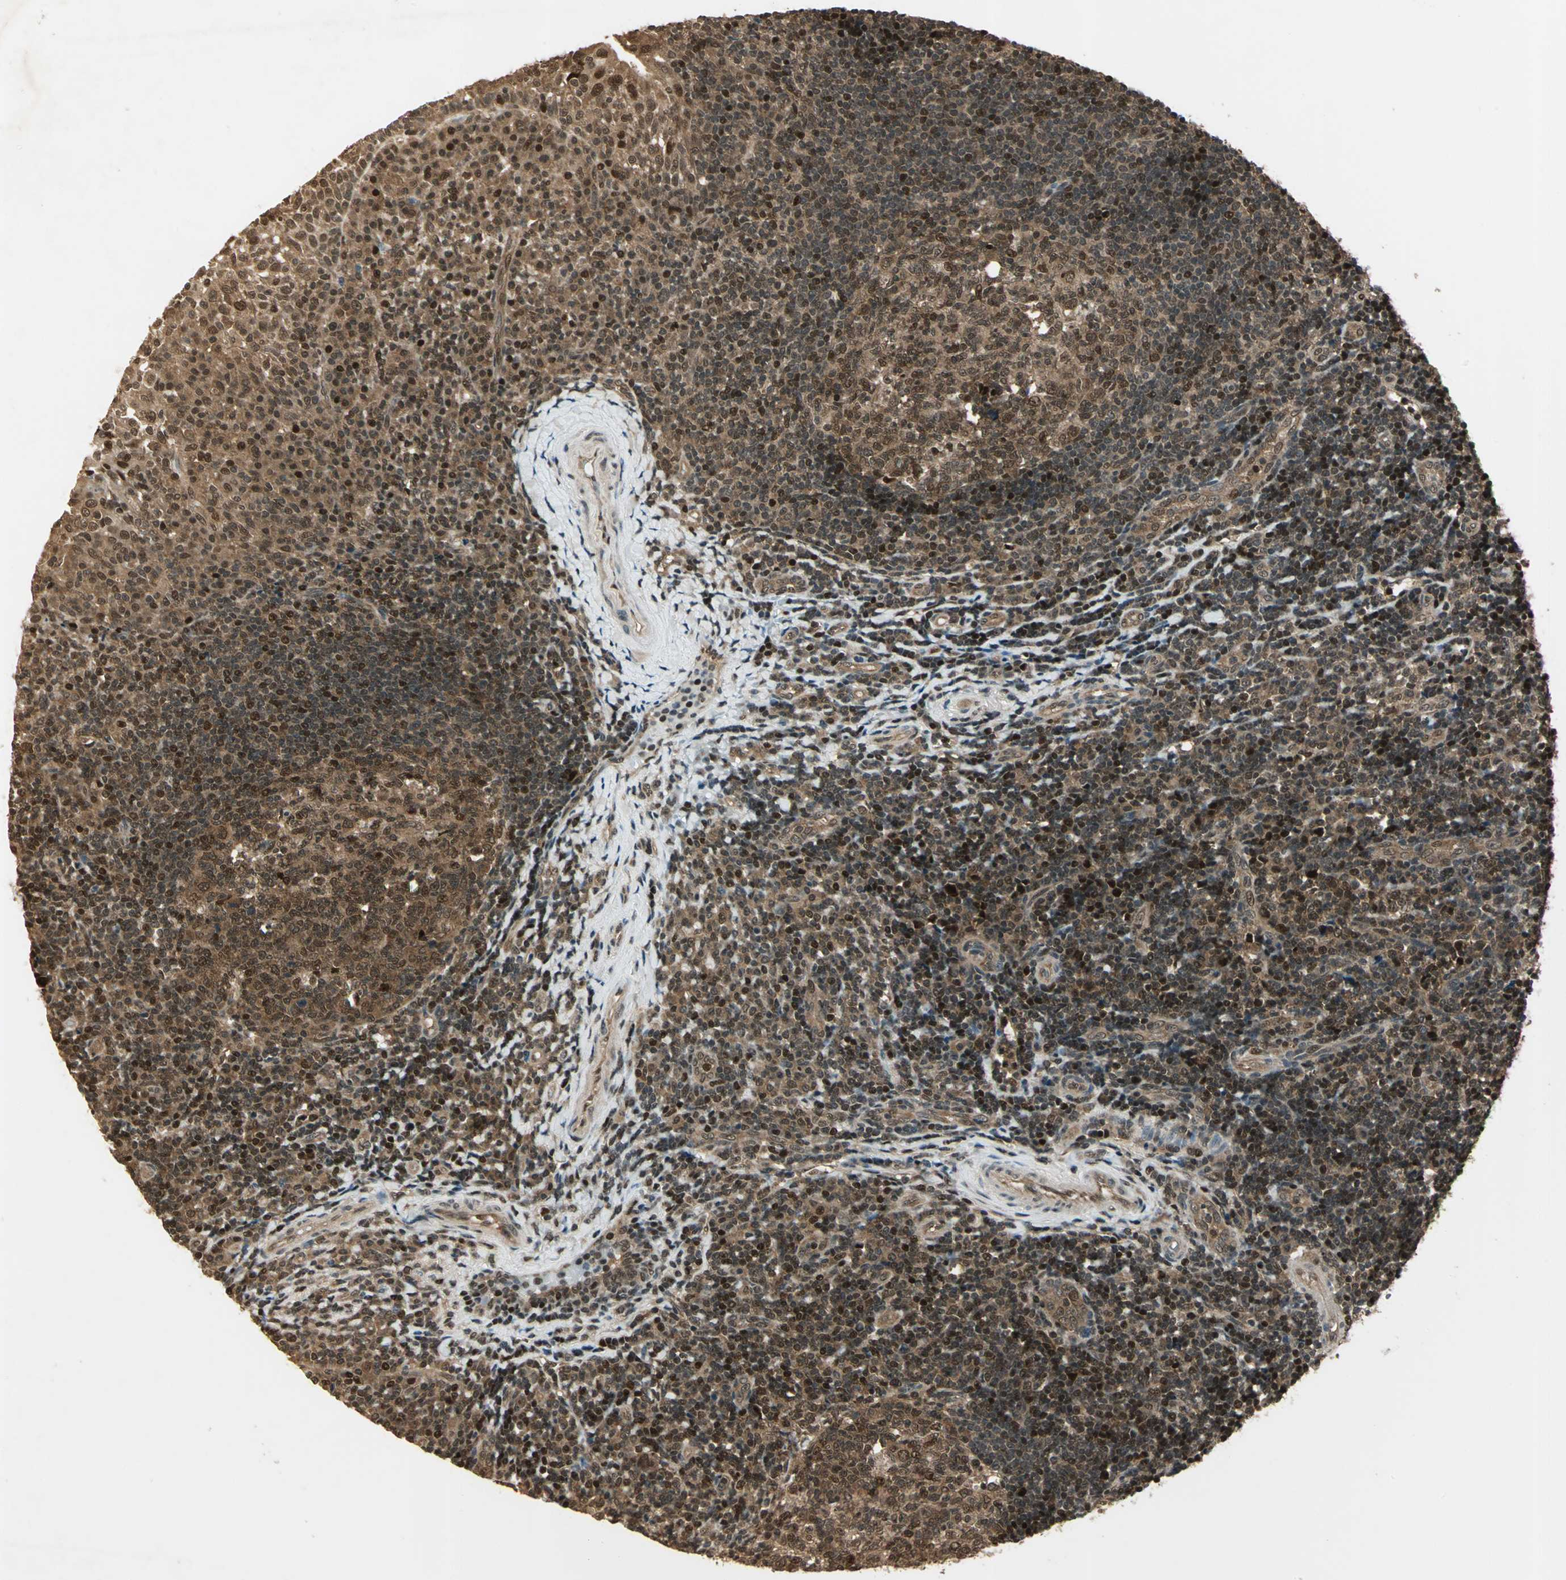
{"staining": {"intensity": "moderate", "quantity": ">75%", "location": "cytoplasmic/membranous,nuclear"}, "tissue": "tonsil", "cell_type": "Germinal center cells", "image_type": "normal", "snomed": [{"axis": "morphology", "description": "Normal tissue, NOS"}, {"axis": "topography", "description": "Tonsil"}], "caption": "A medium amount of moderate cytoplasmic/membranous,nuclear positivity is seen in approximately >75% of germinal center cells in benign tonsil. (DAB (3,3'-diaminobenzidine) IHC, brown staining for protein, blue staining for nuclei).", "gene": "PSMC3", "patient": {"sex": "female", "age": 40}}